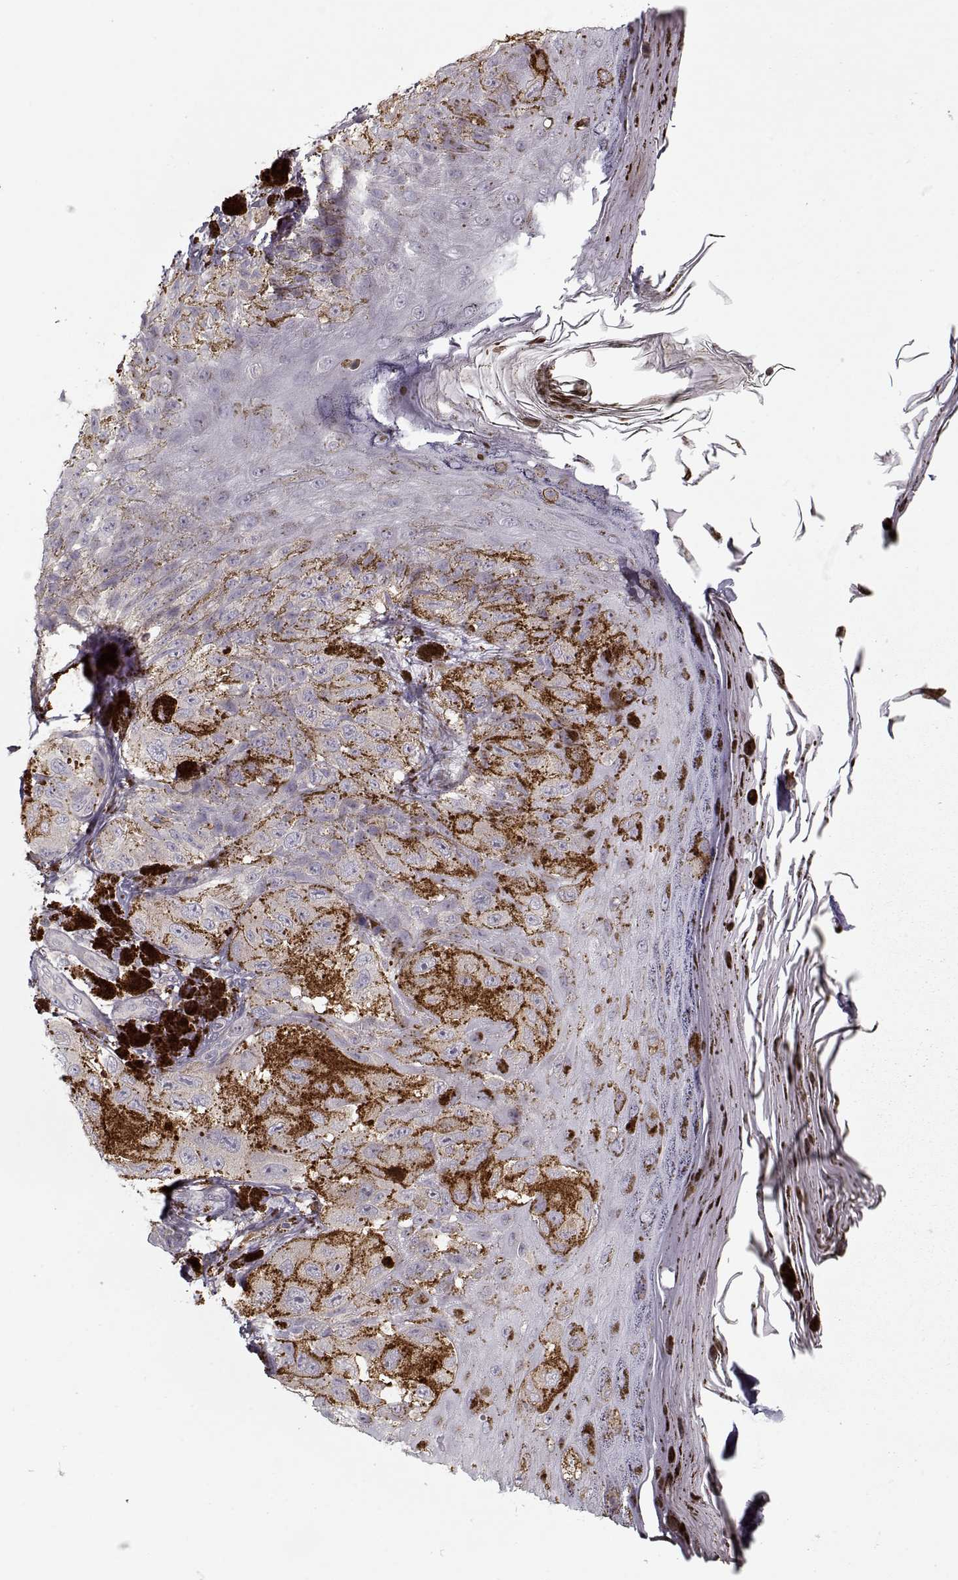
{"staining": {"intensity": "negative", "quantity": "none", "location": "none"}, "tissue": "melanoma", "cell_type": "Tumor cells", "image_type": "cancer", "snomed": [{"axis": "morphology", "description": "Malignant melanoma, NOS"}, {"axis": "topography", "description": "Skin"}], "caption": "DAB (3,3'-diaminobenzidine) immunohistochemical staining of human malignant melanoma reveals no significant expression in tumor cells.", "gene": "UNC13D", "patient": {"sex": "male", "age": 36}}